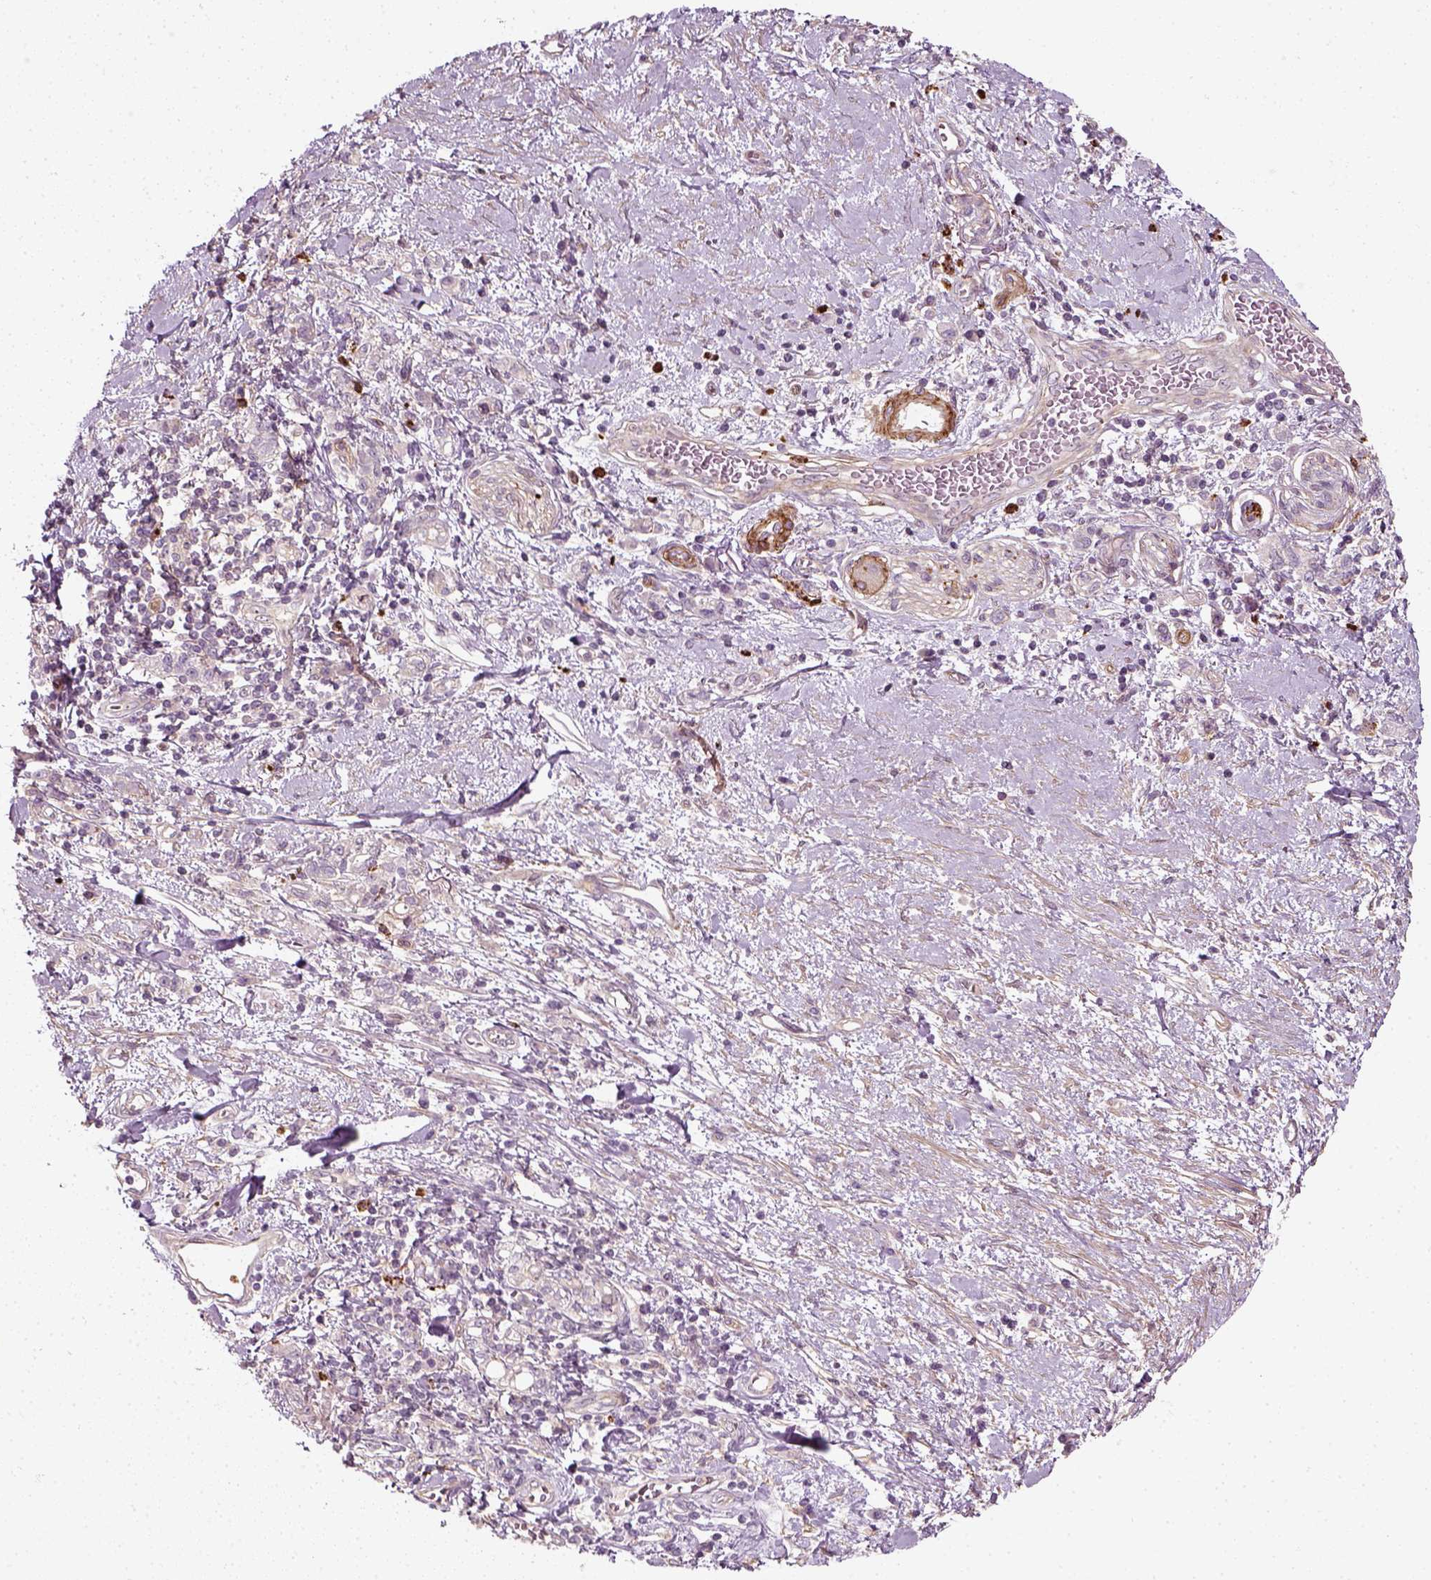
{"staining": {"intensity": "negative", "quantity": "none", "location": "none"}, "tissue": "stomach cancer", "cell_type": "Tumor cells", "image_type": "cancer", "snomed": [{"axis": "morphology", "description": "Adenocarcinoma, NOS"}, {"axis": "topography", "description": "Stomach"}], "caption": "A micrograph of stomach adenocarcinoma stained for a protein reveals no brown staining in tumor cells.", "gene": "NPTN", "patient": {"sex": "male", "age": 77}}